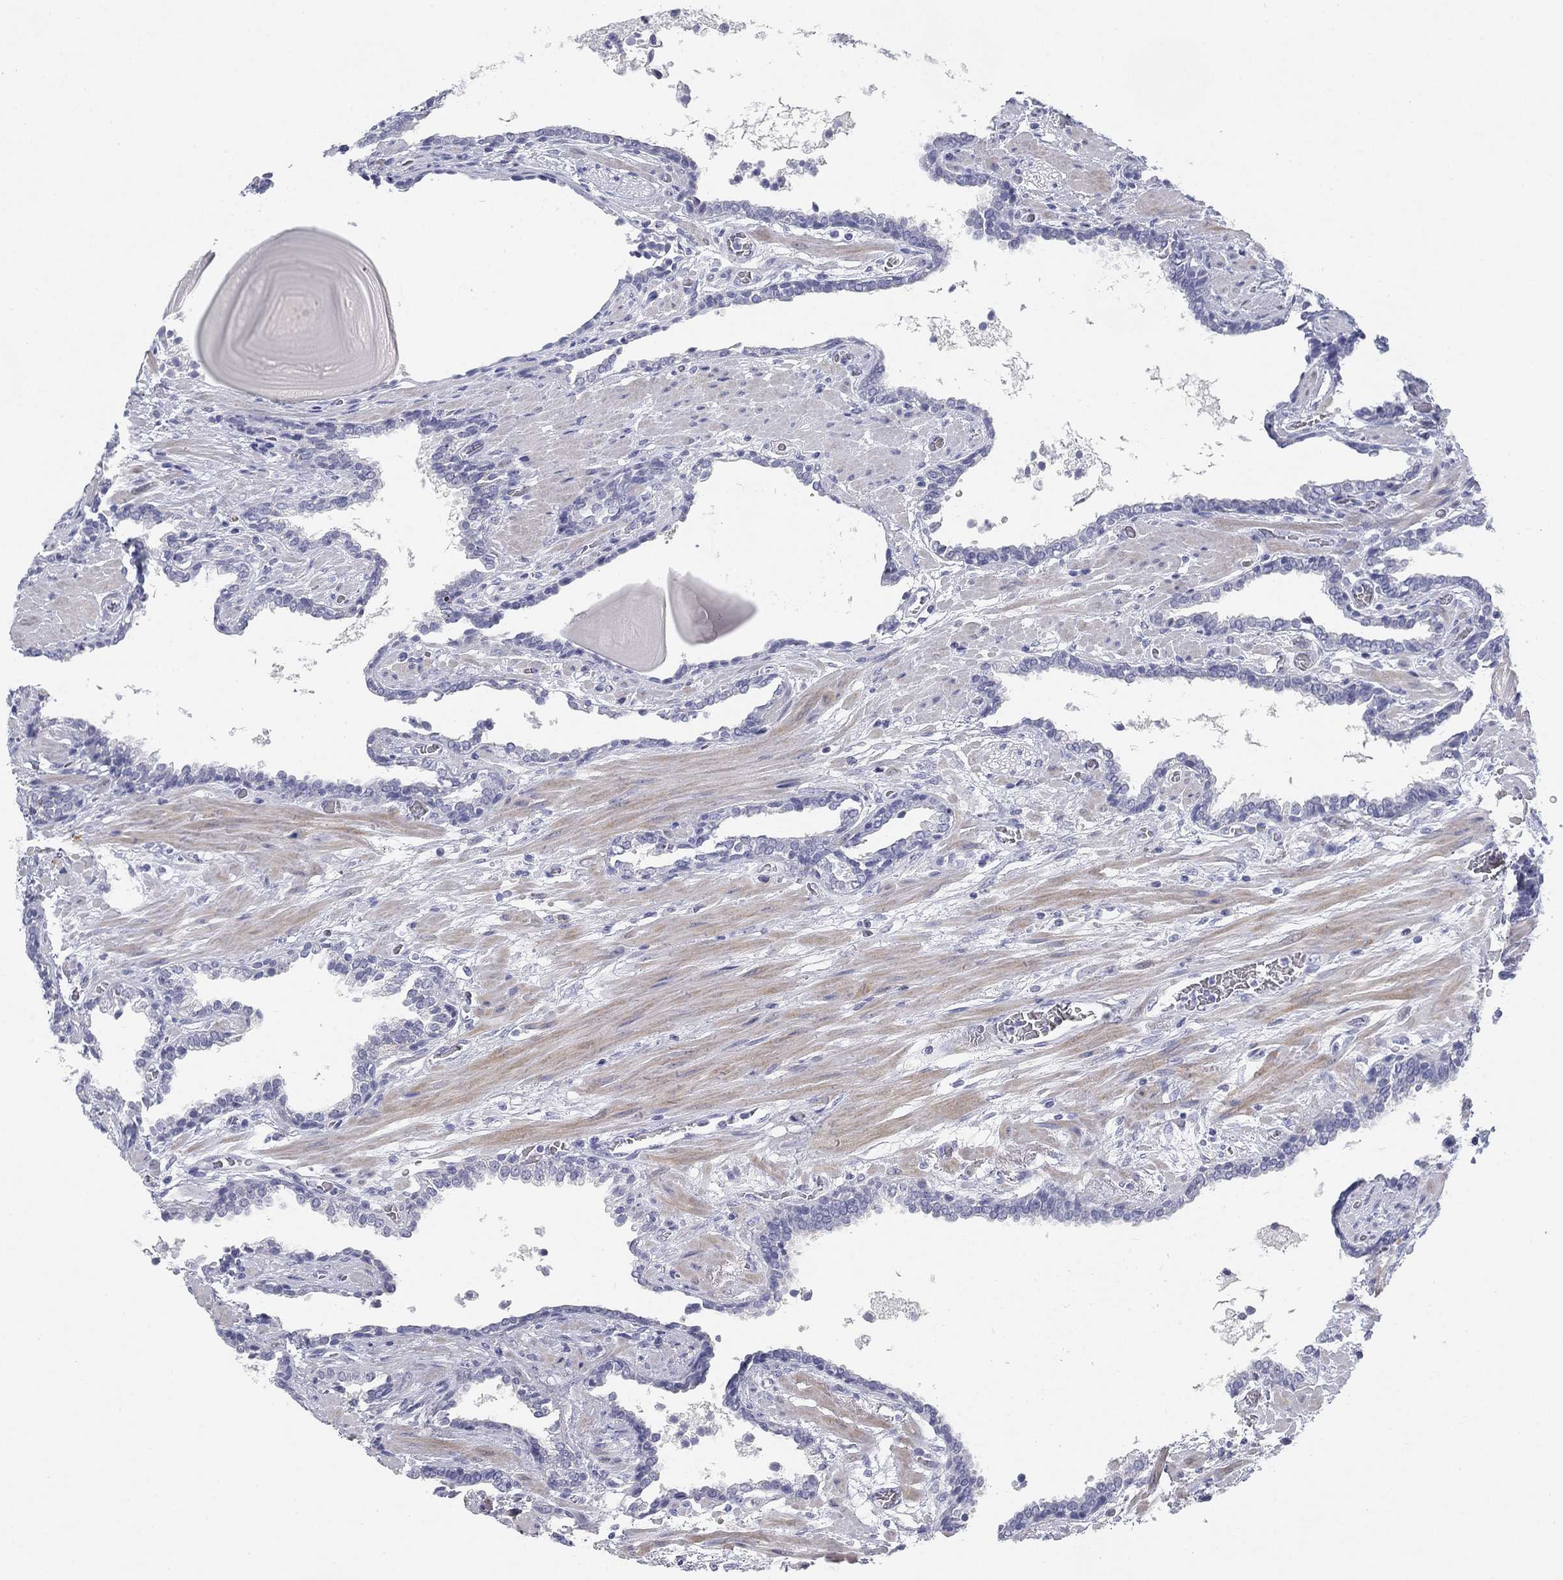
{"staining": {"intensity": "negative", "quantity": "none", "location": "none"}, "tissue": "prostate cancer", "cell_type": "Tumor cells", "image_type": "cancer", "snomed": [{"axis": "morphology", "description": "Adenocarcinoma, Low grade"}, {"axis": "topography", "description": "Prostate"}], "caption": "Prostate cancer (low-grade adenocarcinoma) stained for a protein using immunohistochemistry (IHC) displays no expression tumor cells.", "gene": "CD79B", "patient": {"sex": "male", "age": 69}}